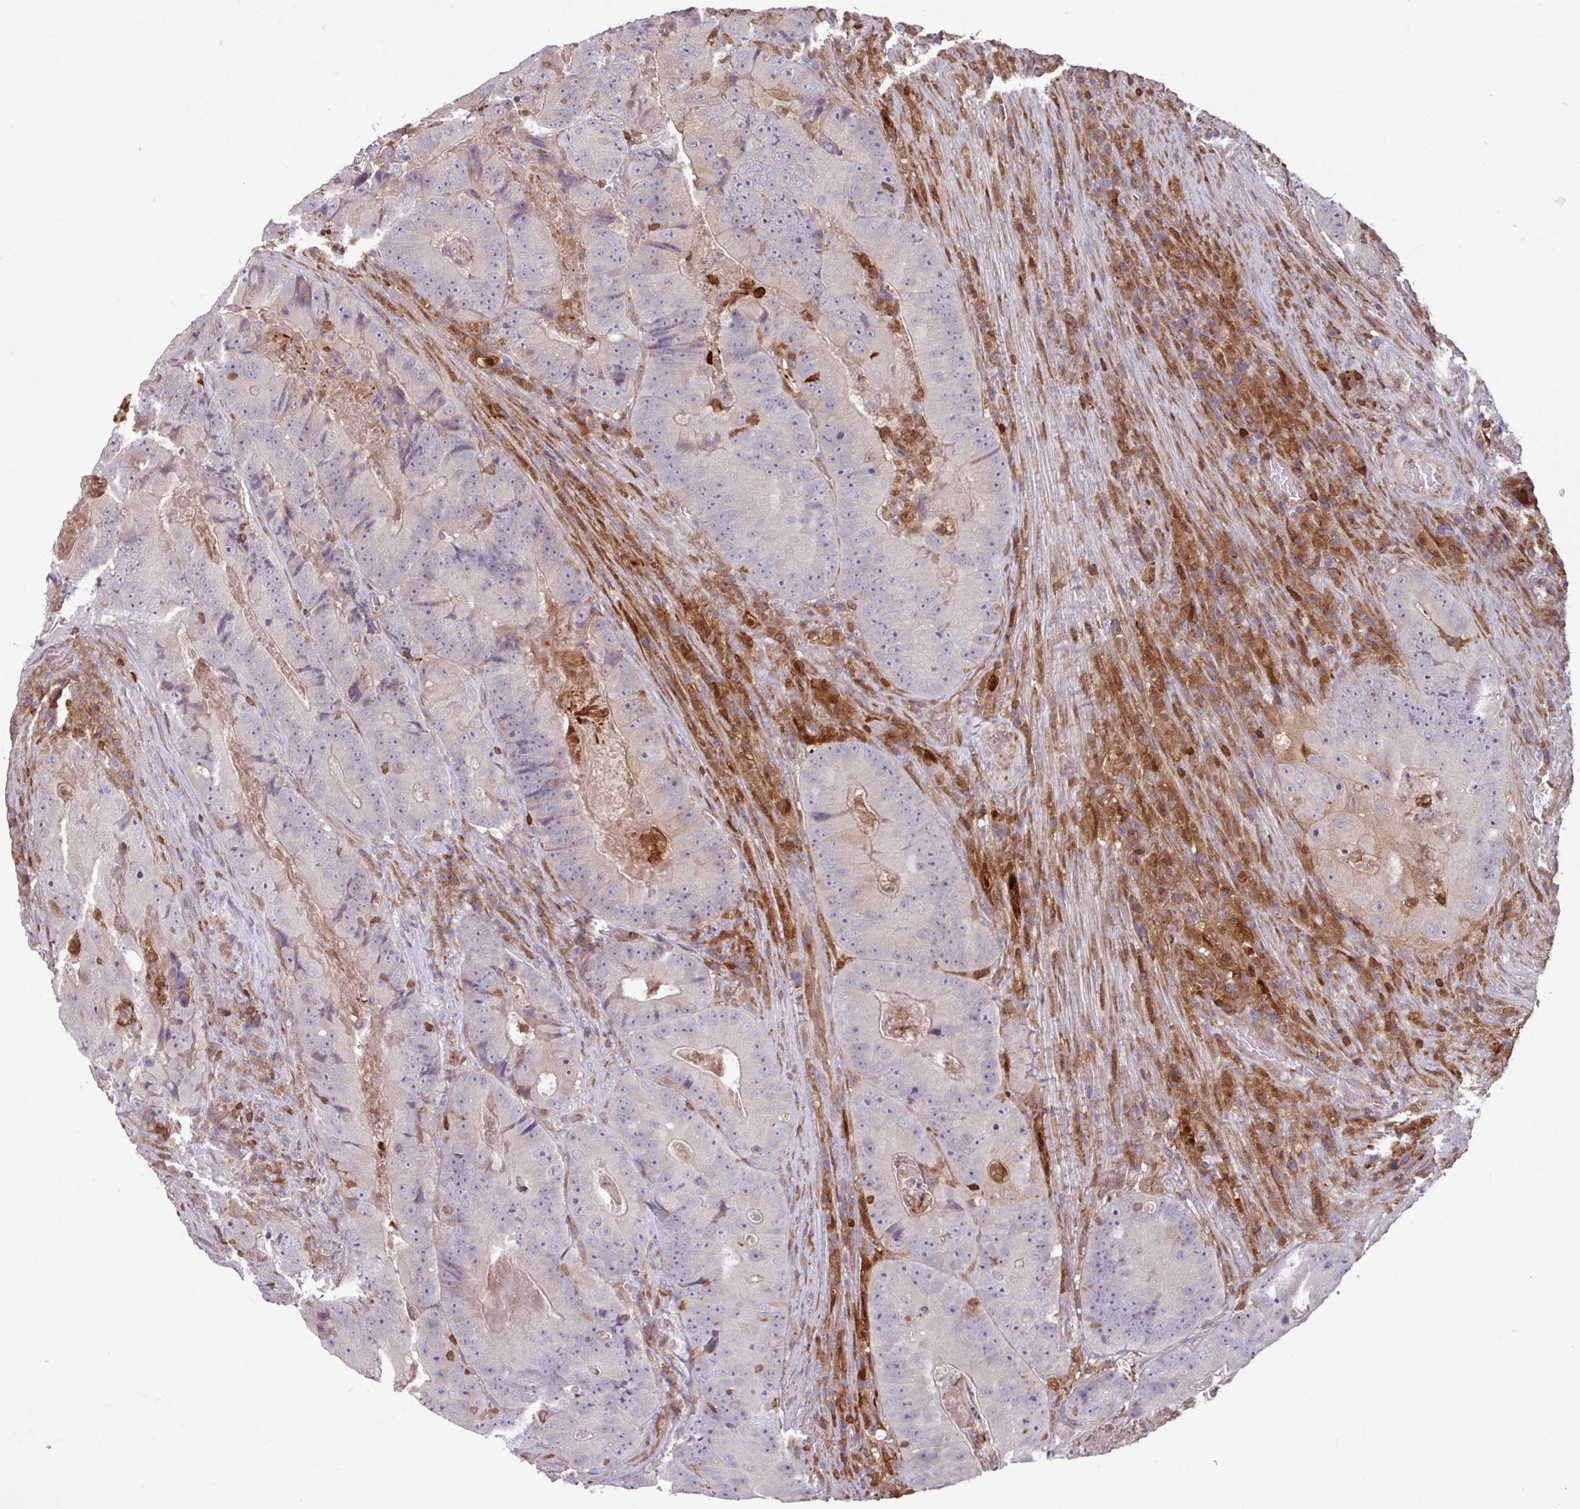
{"staining": {"intensity": "negative", "quantity": "none", "location": "none"}, "tissue": "colorectal cancer", "cell_type": "Tumor cells", "image_type": "cancer", "snomed": [{"axis": "morphology", "description": "Adenocarcinoma, NOS"}, {"axis": "topography", "description": "Colon"}], "caption": "The IHC photomicrograph has no significant expression in tumor cells of colorectal cancer (adenocarcinoma) tissue.", "gene": "SEC61G", "patient": {"sex": "female", "age": 86}}